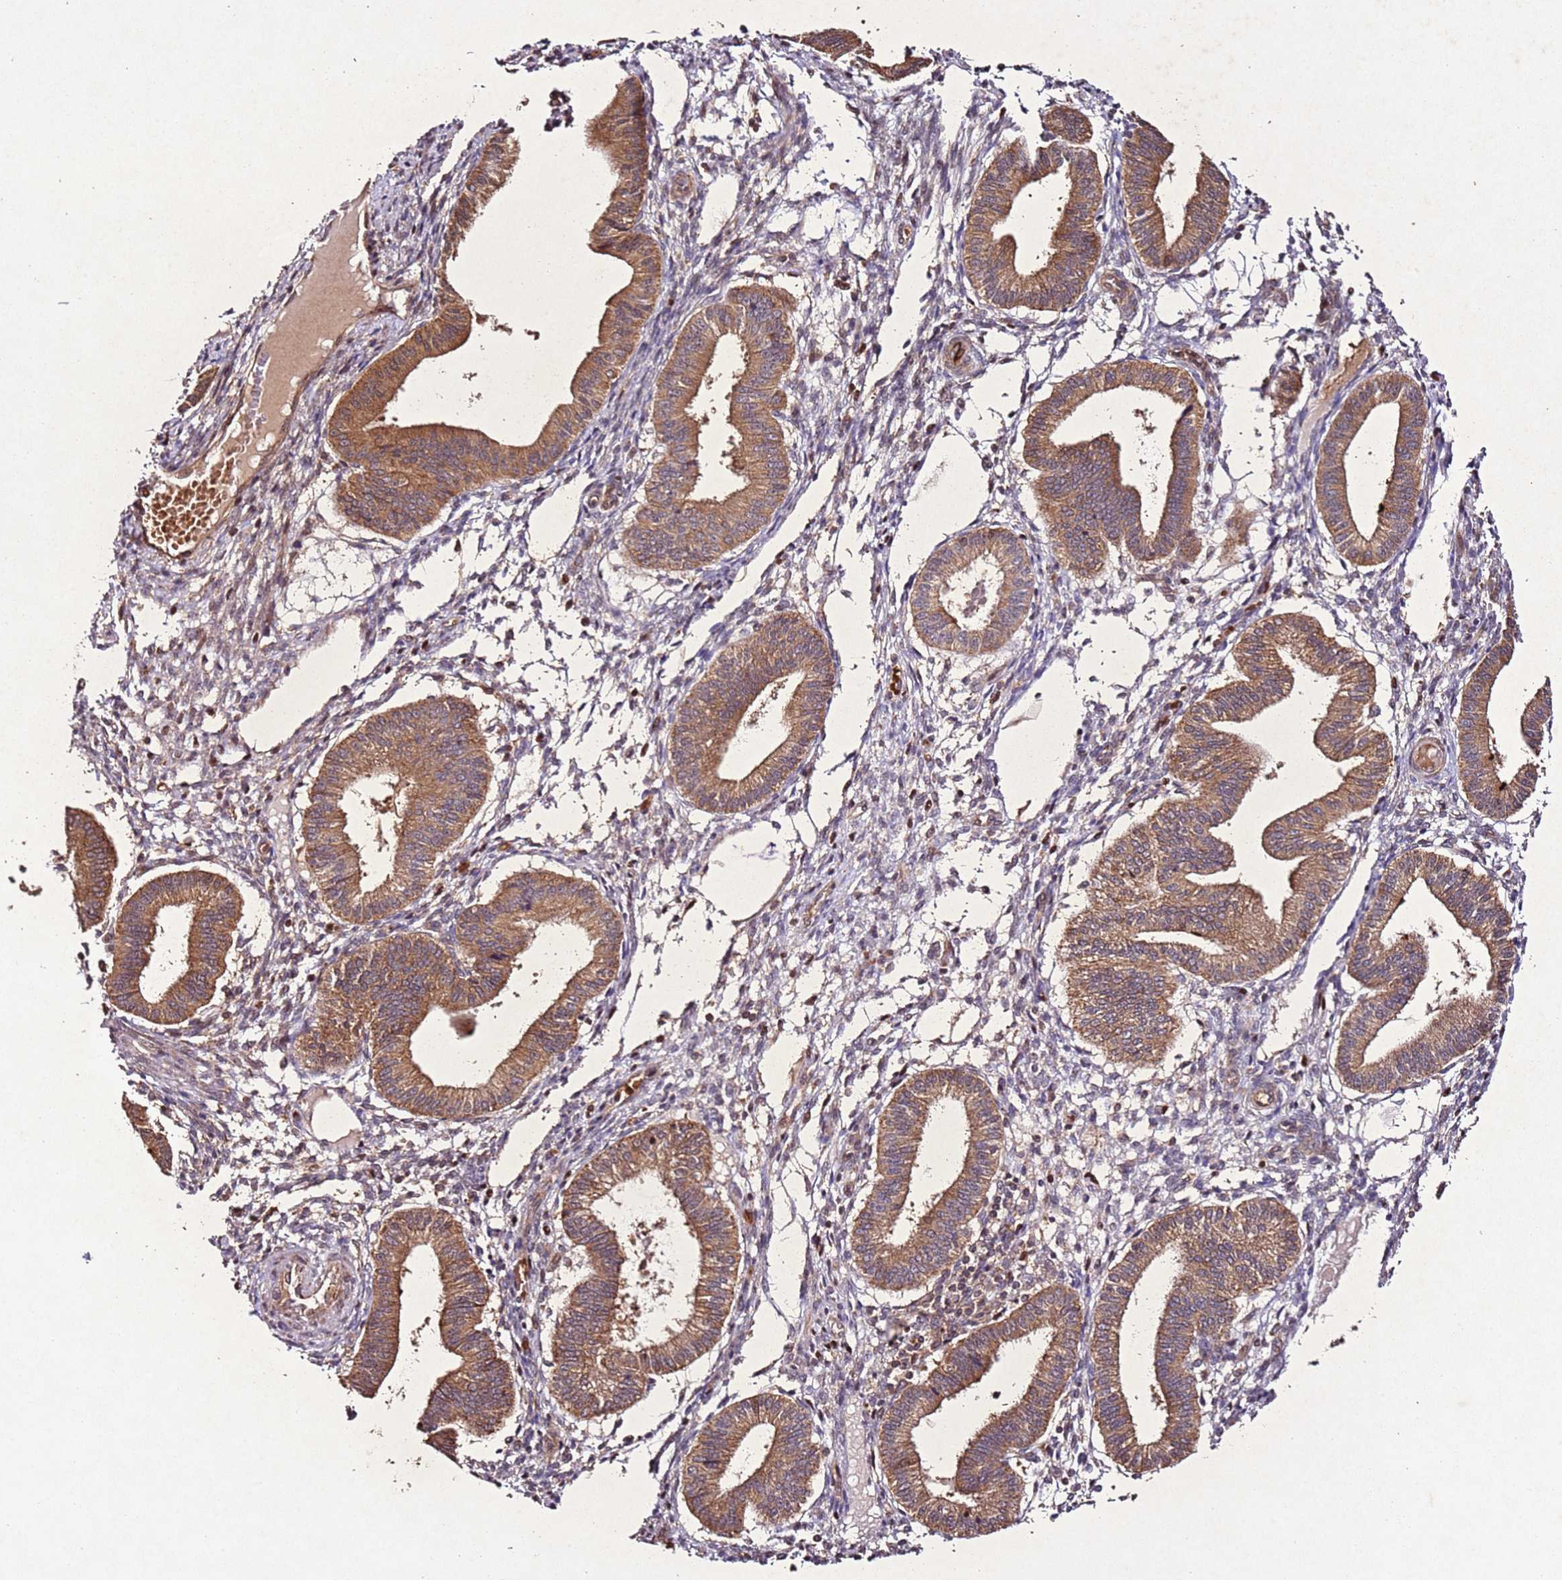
{"staining": {"intensity": "negative", "quantity": "none", "location": "none"}, "tissue": "endometrium", "cell_type": "Cells in endometrial stroma", "image_type": "normal", "snomed": [{"axis": "morphology", "description": "Normal tissue, NOS"}, {"axis": "topography", "description": "Endometrium"}], "caption": "High magnification brightfield microscopy of normal endometrium stained with DAB (brown) and counterstained with hematoxylin (blue): cells in endometrial stroma show no significant positivity. Nuclei are stained in blue.", "gene": "PTMA", "patient": {"sex": "female", "age": 39}}